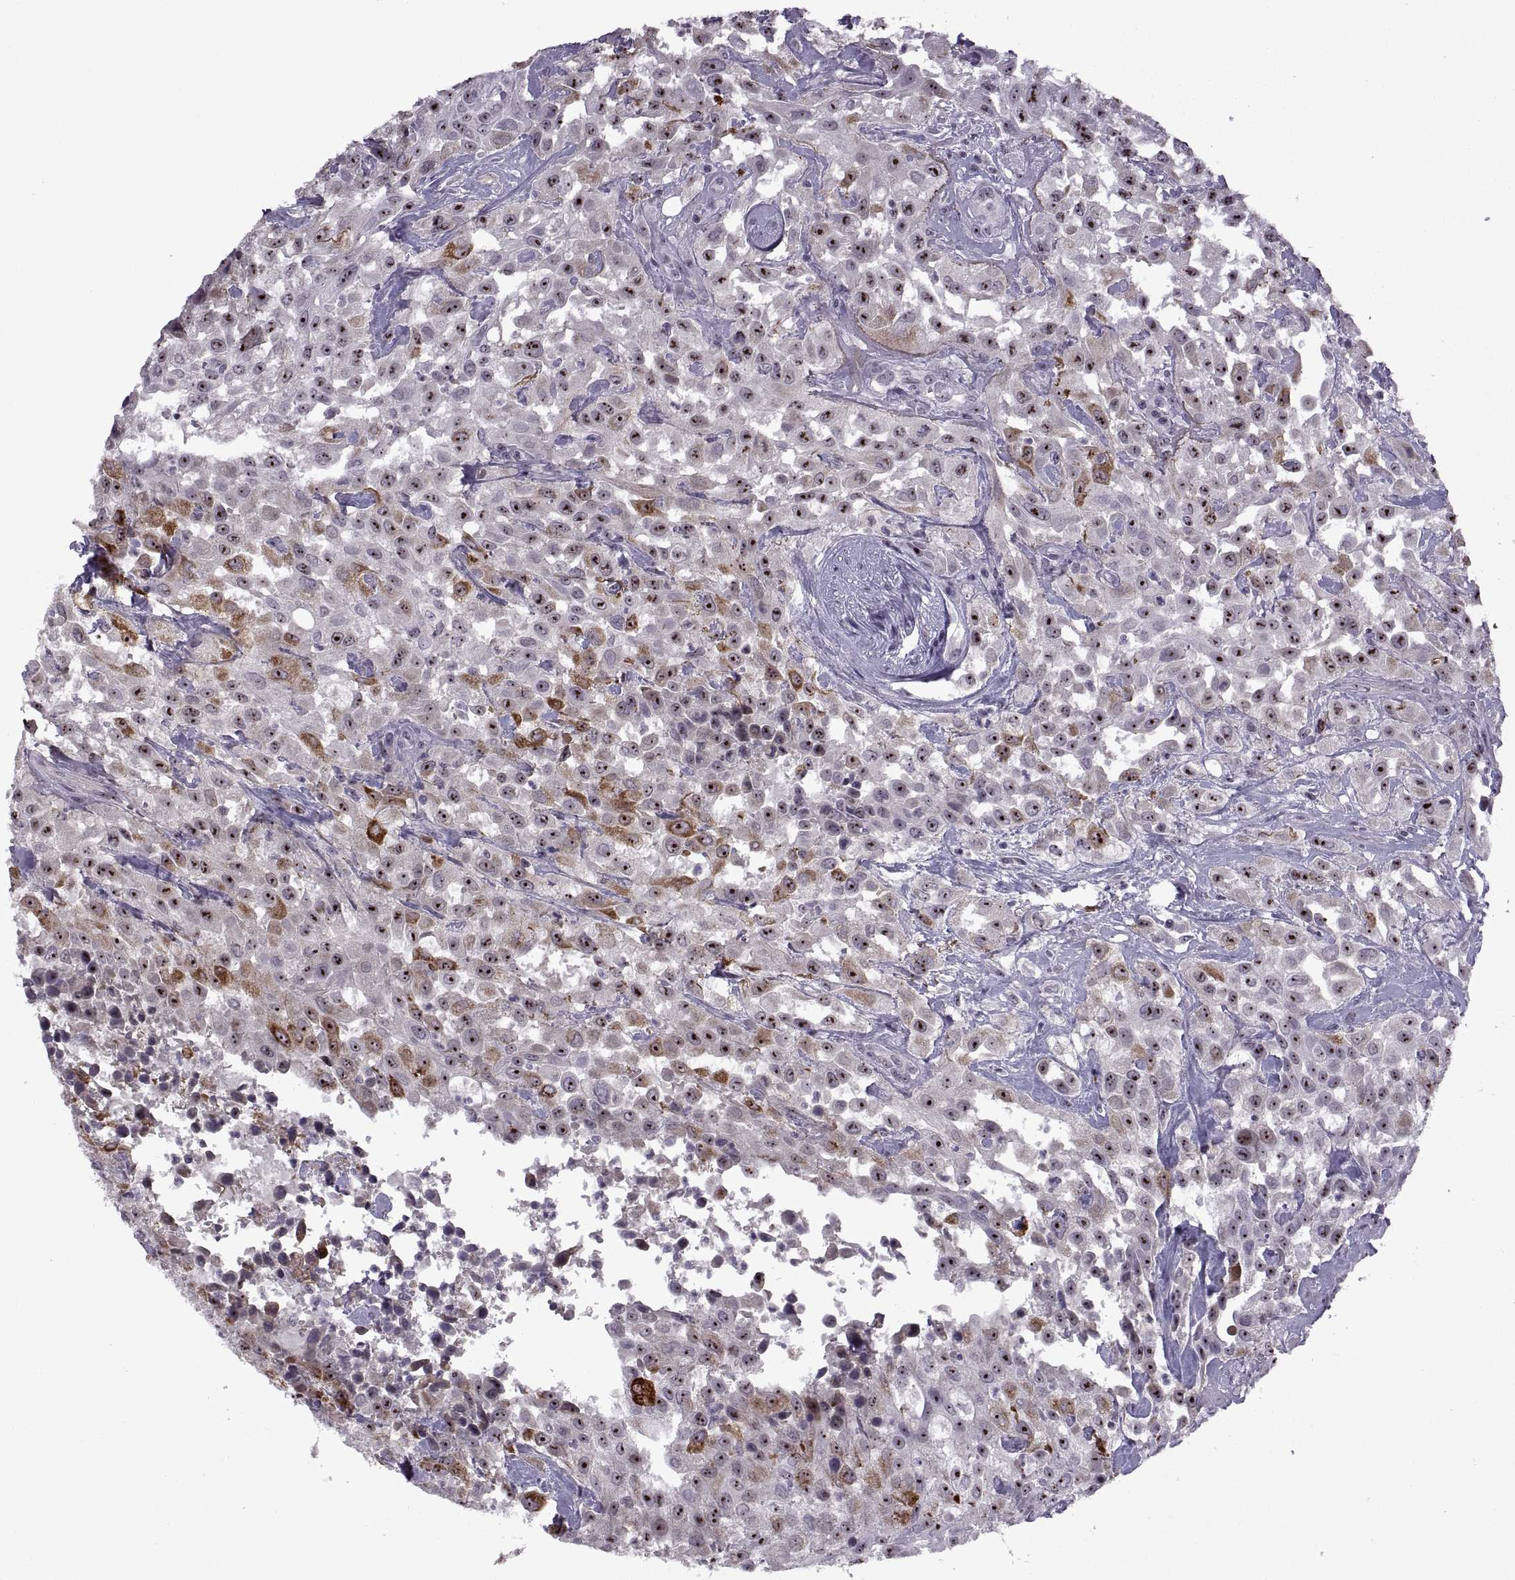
{"staining": {"intensity": "strong", "quantity": ">75%", "location": "nuclear"}, "tissue": "urothelial cancer", "cell_type": "Tumor cells", "image_type": "cancer", "snomed": [{"axis": "morphology", "description": "Urothelial carcinoma, High grade"}, {"axis": "topography", "description": "Urinary bladder"}], "caption": "Protein staining of urothelial cancer tissue reveals strong nuclear staining in about >75% of tumor cells.", "gene": "SINHCAF", "patient": {"sex": "male", "age": 79}}